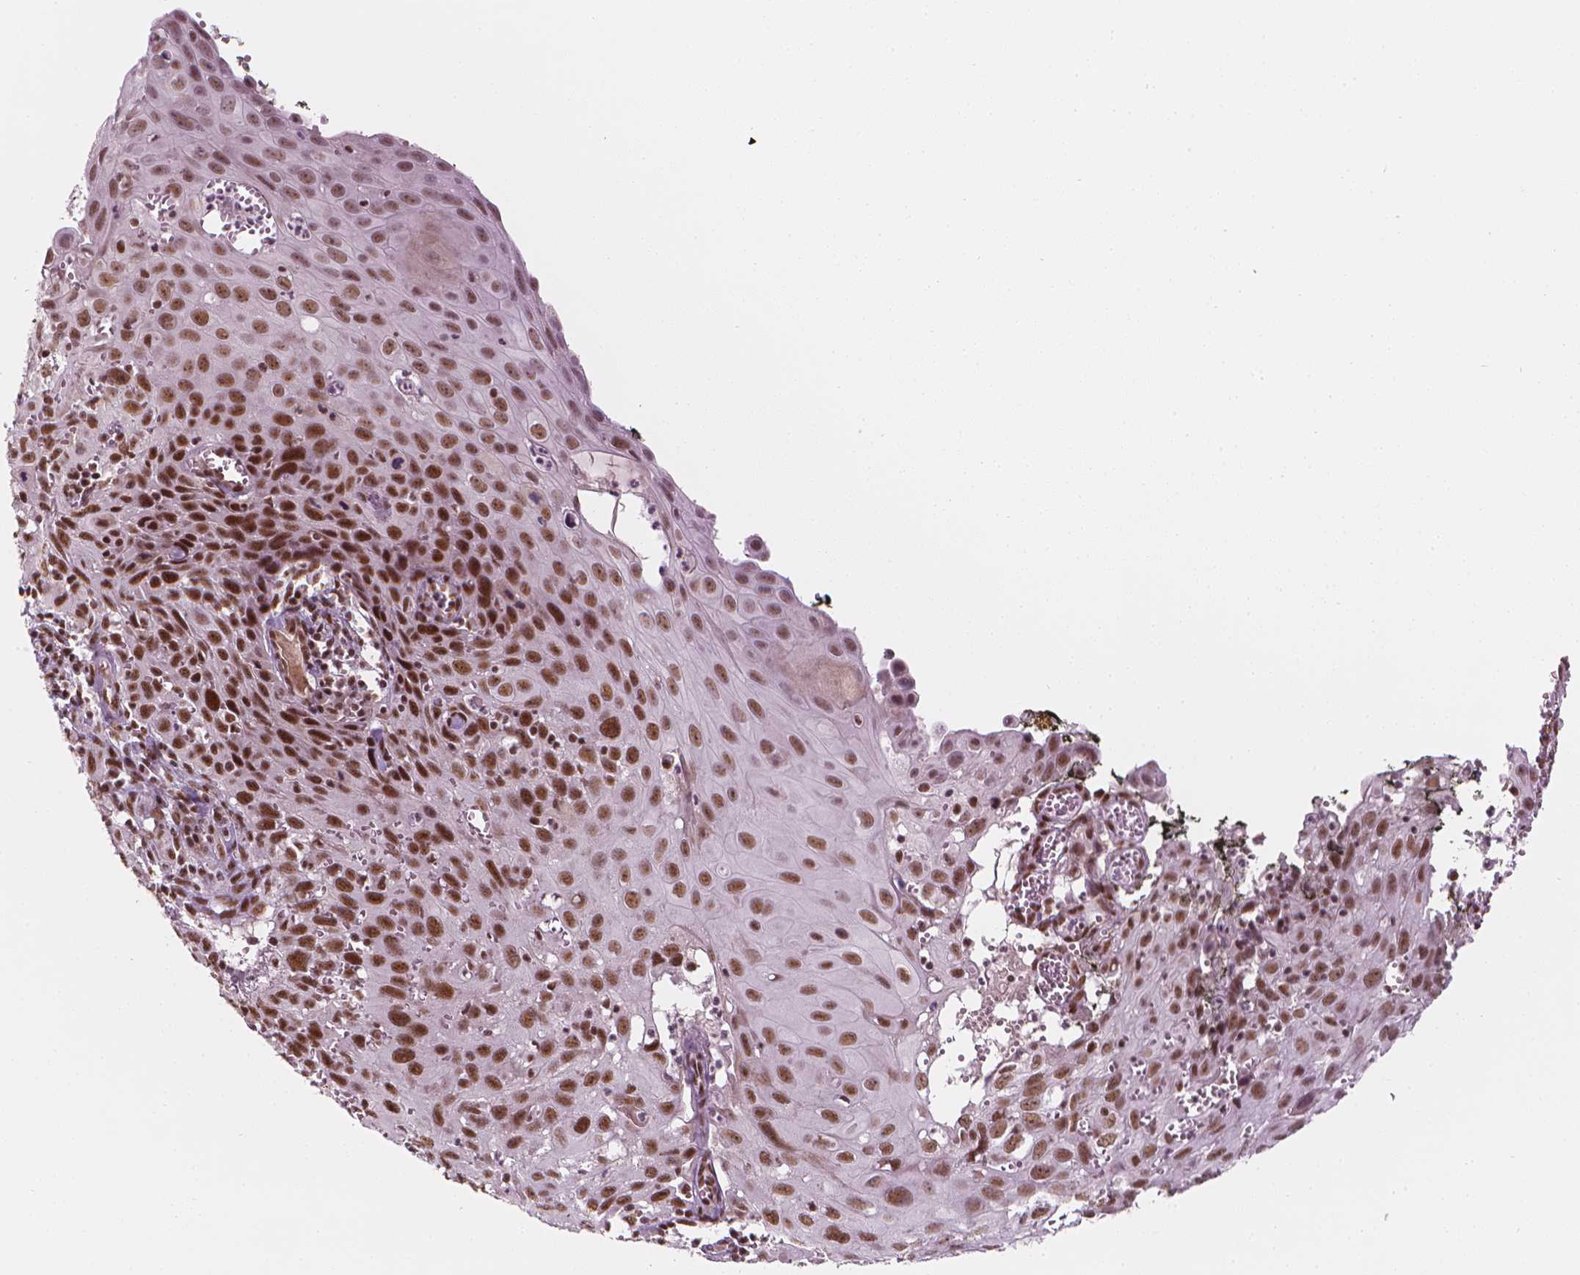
{"staining": {"intensity": "moderate", "quantity": ">75%", "location": "nuclear"}, "tissue": "cervical cancer", "cell_type": "Tumor cells", "image_type": "cancer", "snomed": [{"axis": "morphology", "description": "Squamous cell carcinoma, NOS"}, {"axis": "topography", "description": "Cervix"}], "caption": "This is a histology image of IHC staining of cervical squamous cell carcinoma, which shows moderate staining in the nuclear of tumor cells.", "gene": "ELF2", "patient": {"sex": "female", "age": 38}}